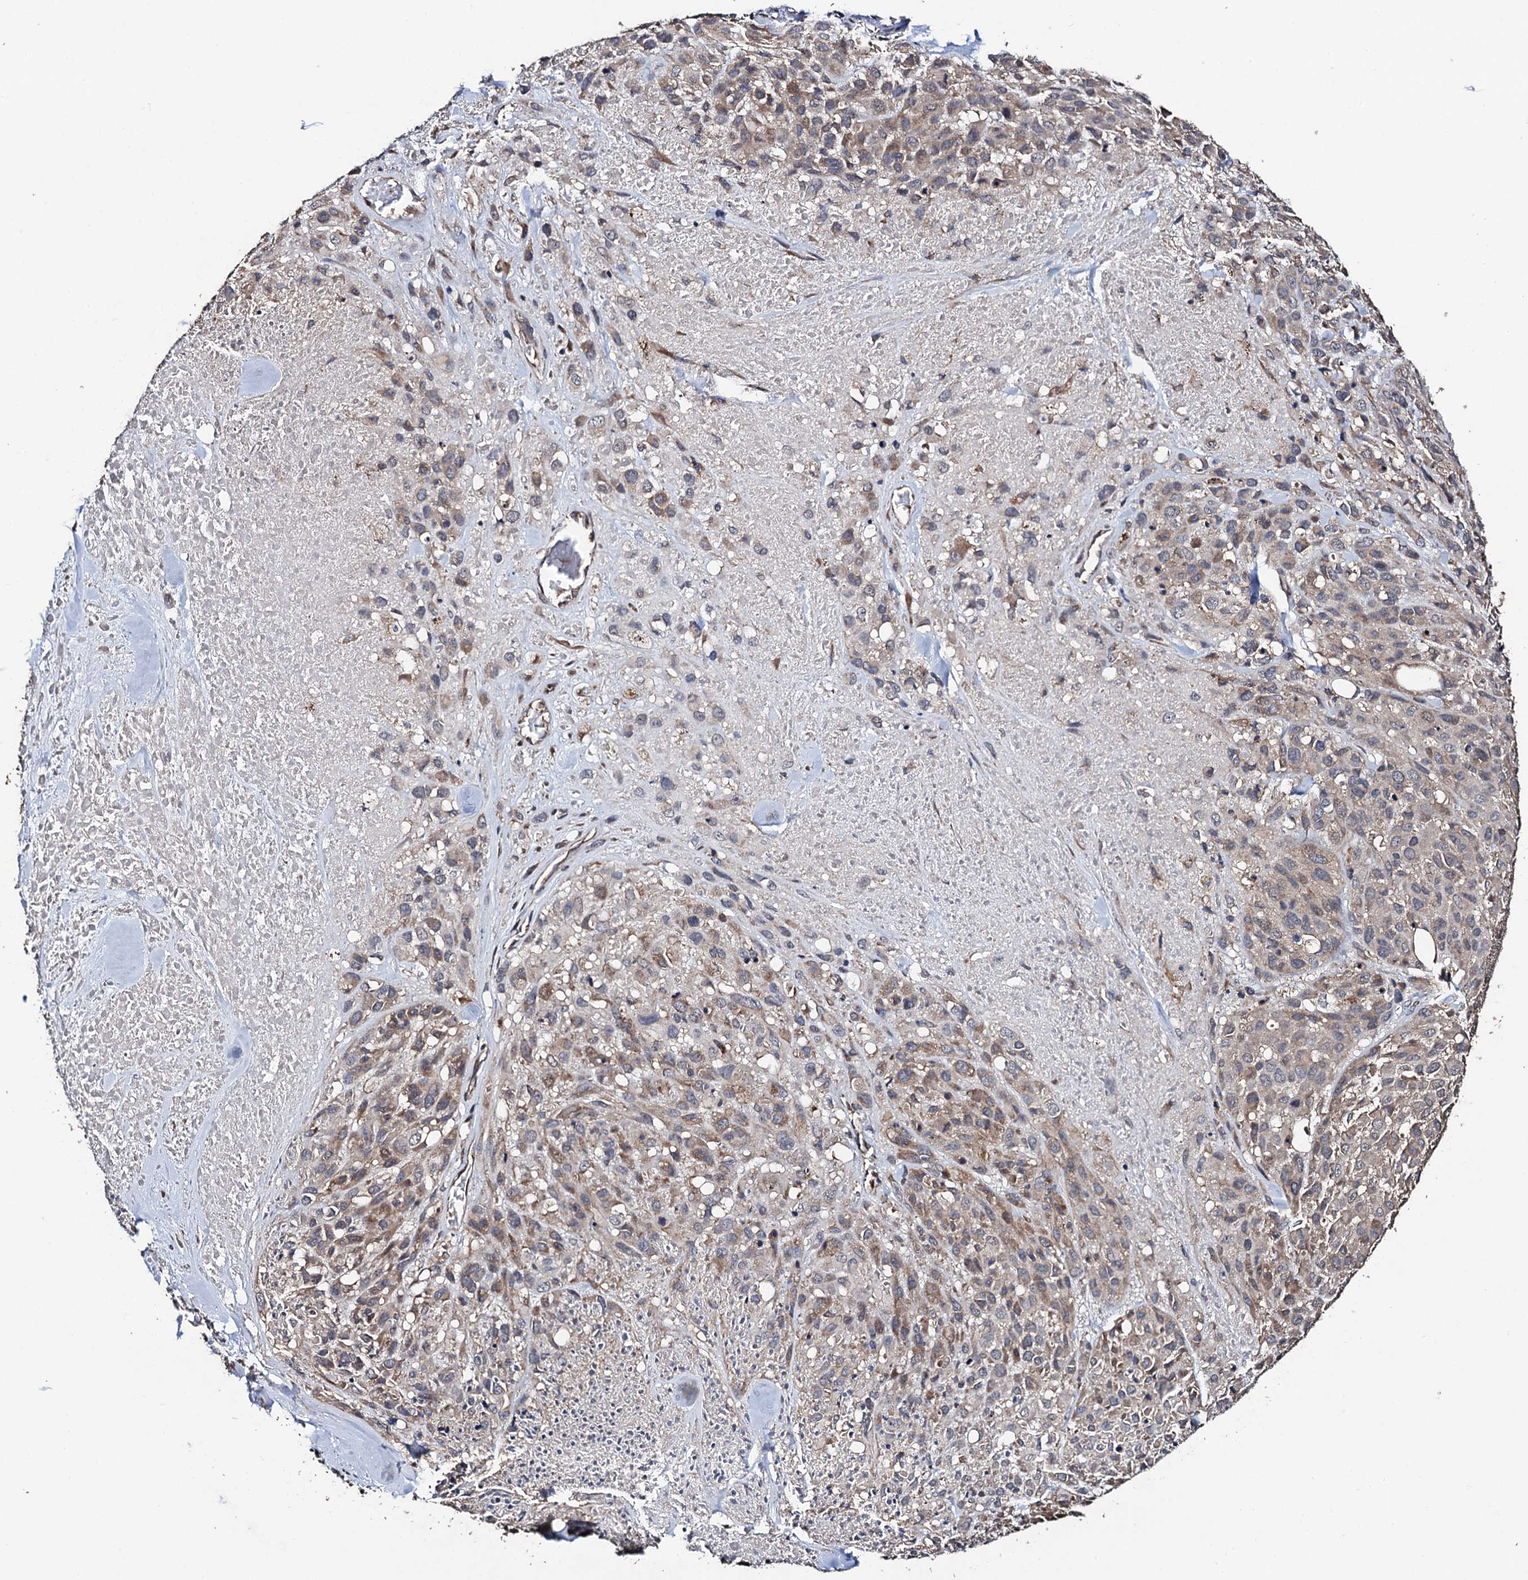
{"staining": {"intensity": "moderate", "quantity": ">75%", "location": "cytoplasmic/membranous"}, "tissue": "melanoma", "cell_type": "Tumor cells", "image_type": "cancer", "snomed": [{"axis": "morphology", "description": "Malignant melanoma, Metastatic site"}, {"axis": "topography", "description": "Skin"}], "caption": "Tumor cells exhibit moderate cytoplasmic/membranous staining in about >75% of cells in malignant melanoma (metastatic site). The protein of interest is shown in brown color, while the nuclei are stained blue.", "gene": "PPTC7", "patient": {"sex": "female", "age": 81}}